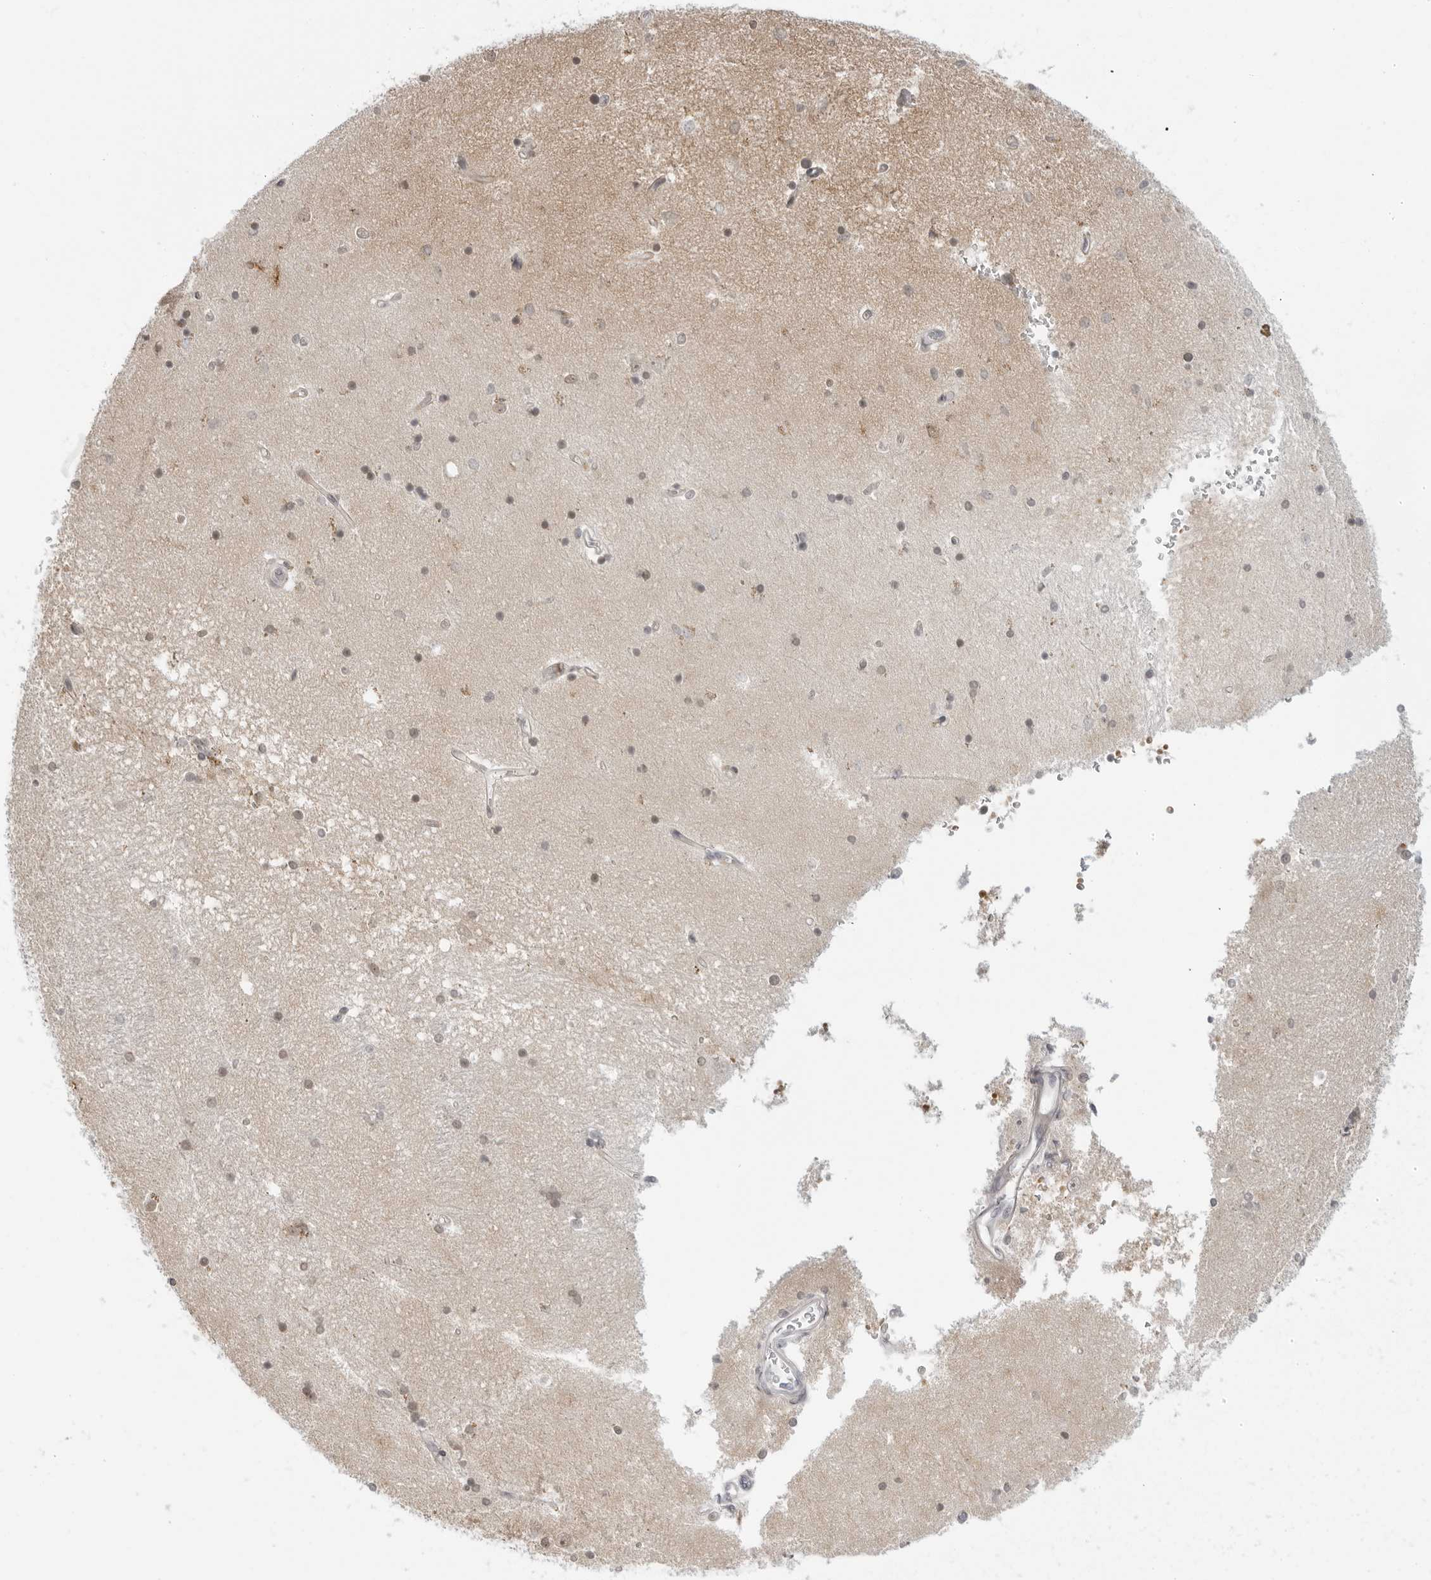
{"staining": {"intensity": "moderate", "quantity": "25%-75%", "location": "nuclear"}, "tissue": "hippocampus", "cell_type": "Glial cells", "image_type": "normal", "snomed": [{"axis": "morphology", "description": "Normal tissue, NOS"}, {"axis": "topography", "description": "Hippocampus"}], "caption": "Benign hippocampus demonstrates moderate nuclear expression in about 25%-75% of glial cells.", "gene": "SUGCT", "patient": {"sex": "male", "age": 45}}